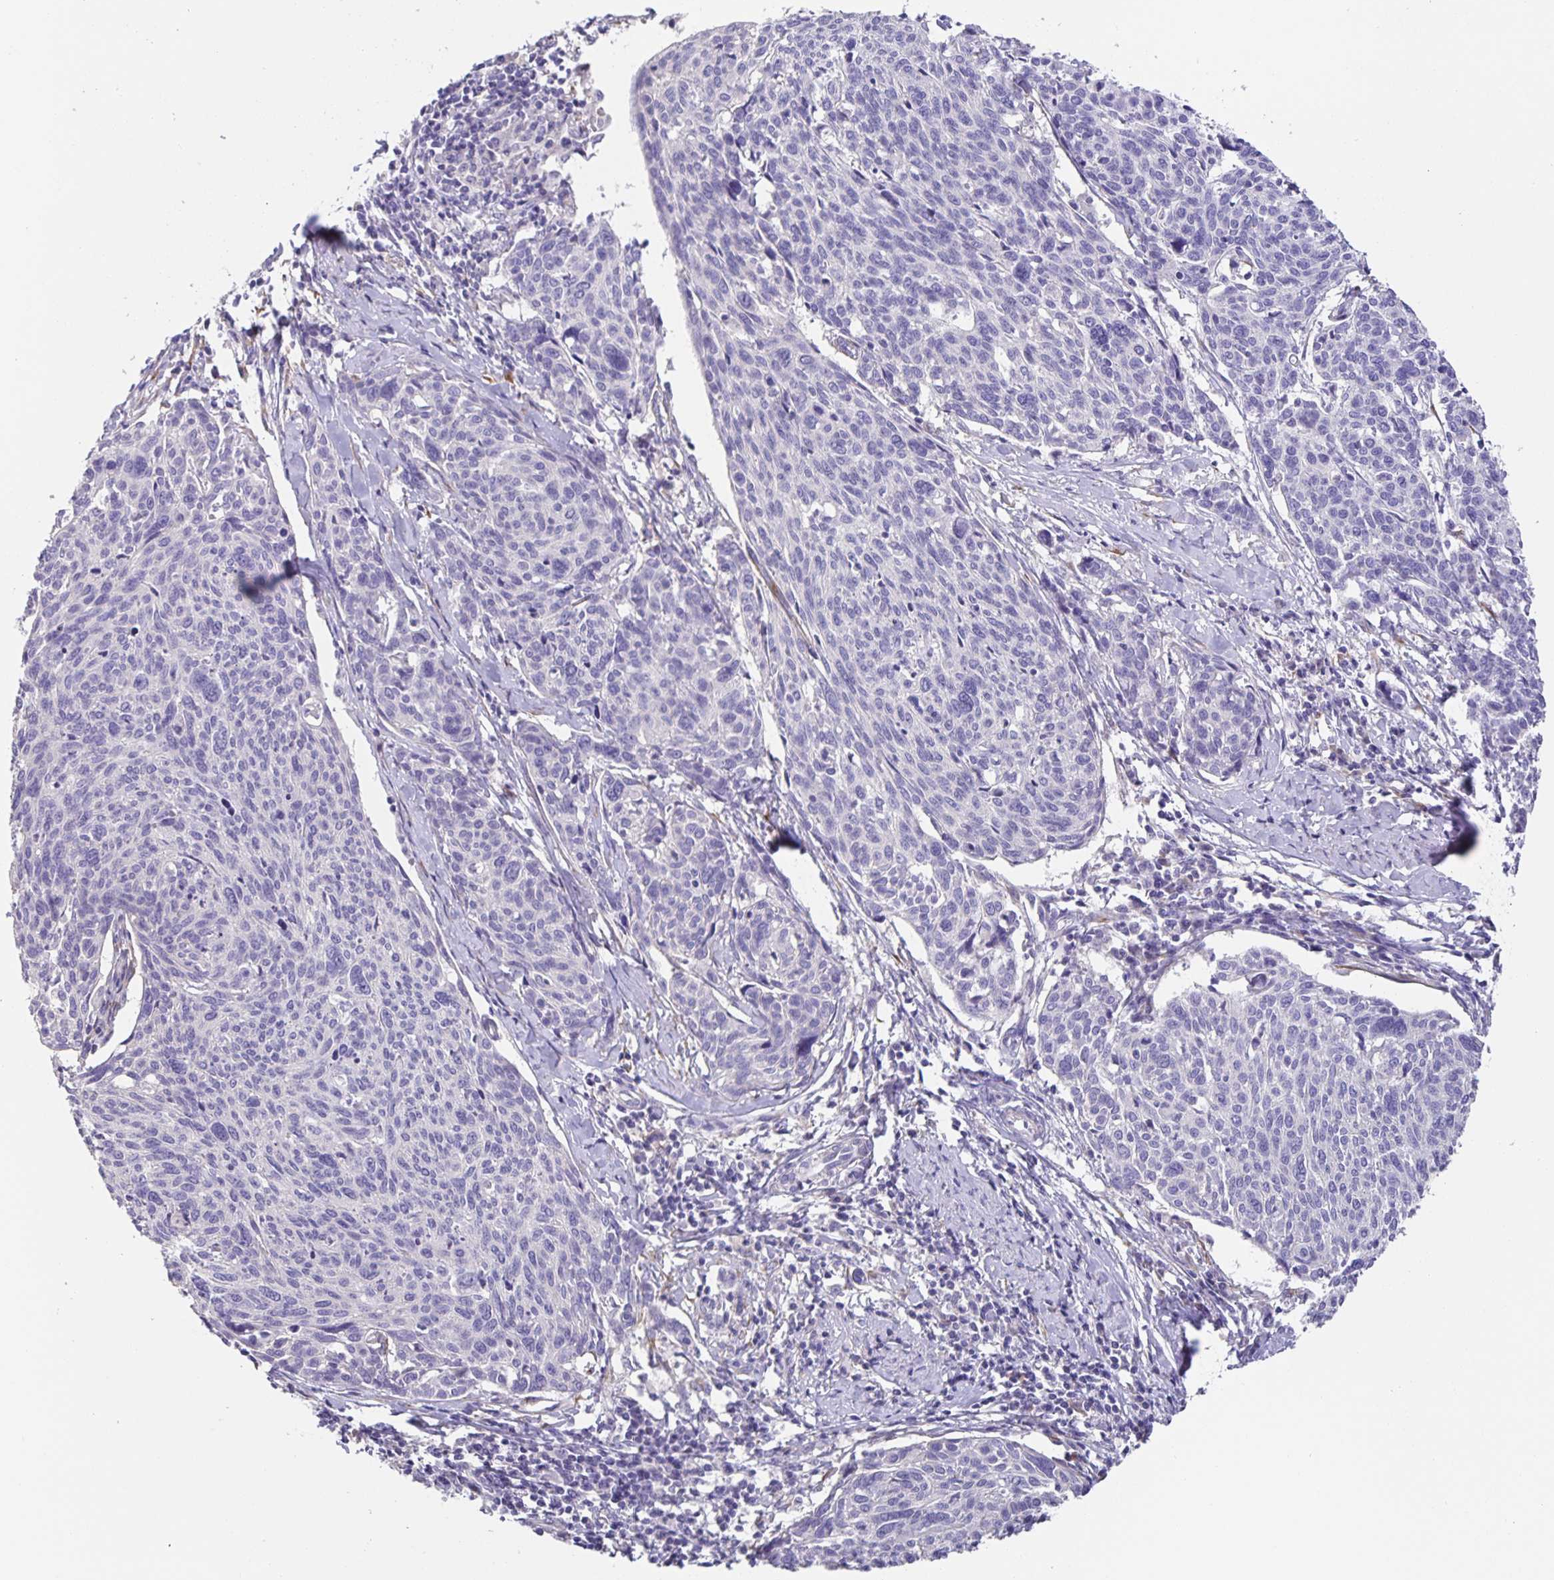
{"staining": {"intensity": "negative", "quantity": "none", "location": "none"}, "tissue": "cervical cancer", "cell_type": "Tumor cells", "image_type": "cancer", "snomed": [{"axis": "morphology", "description": "Squamous cell carcinoma, NOS"}, {"axis": "topography", "description": "Cervix"}], "caption": "Cervical cancer (squamous cell carcinoma) was stained to show a protein in brown. There is no significant positivity in tumor cells. Nuclei are stained in blue.", "gene": "PRR36", "patient": {"sex": "female", "age": 49}}